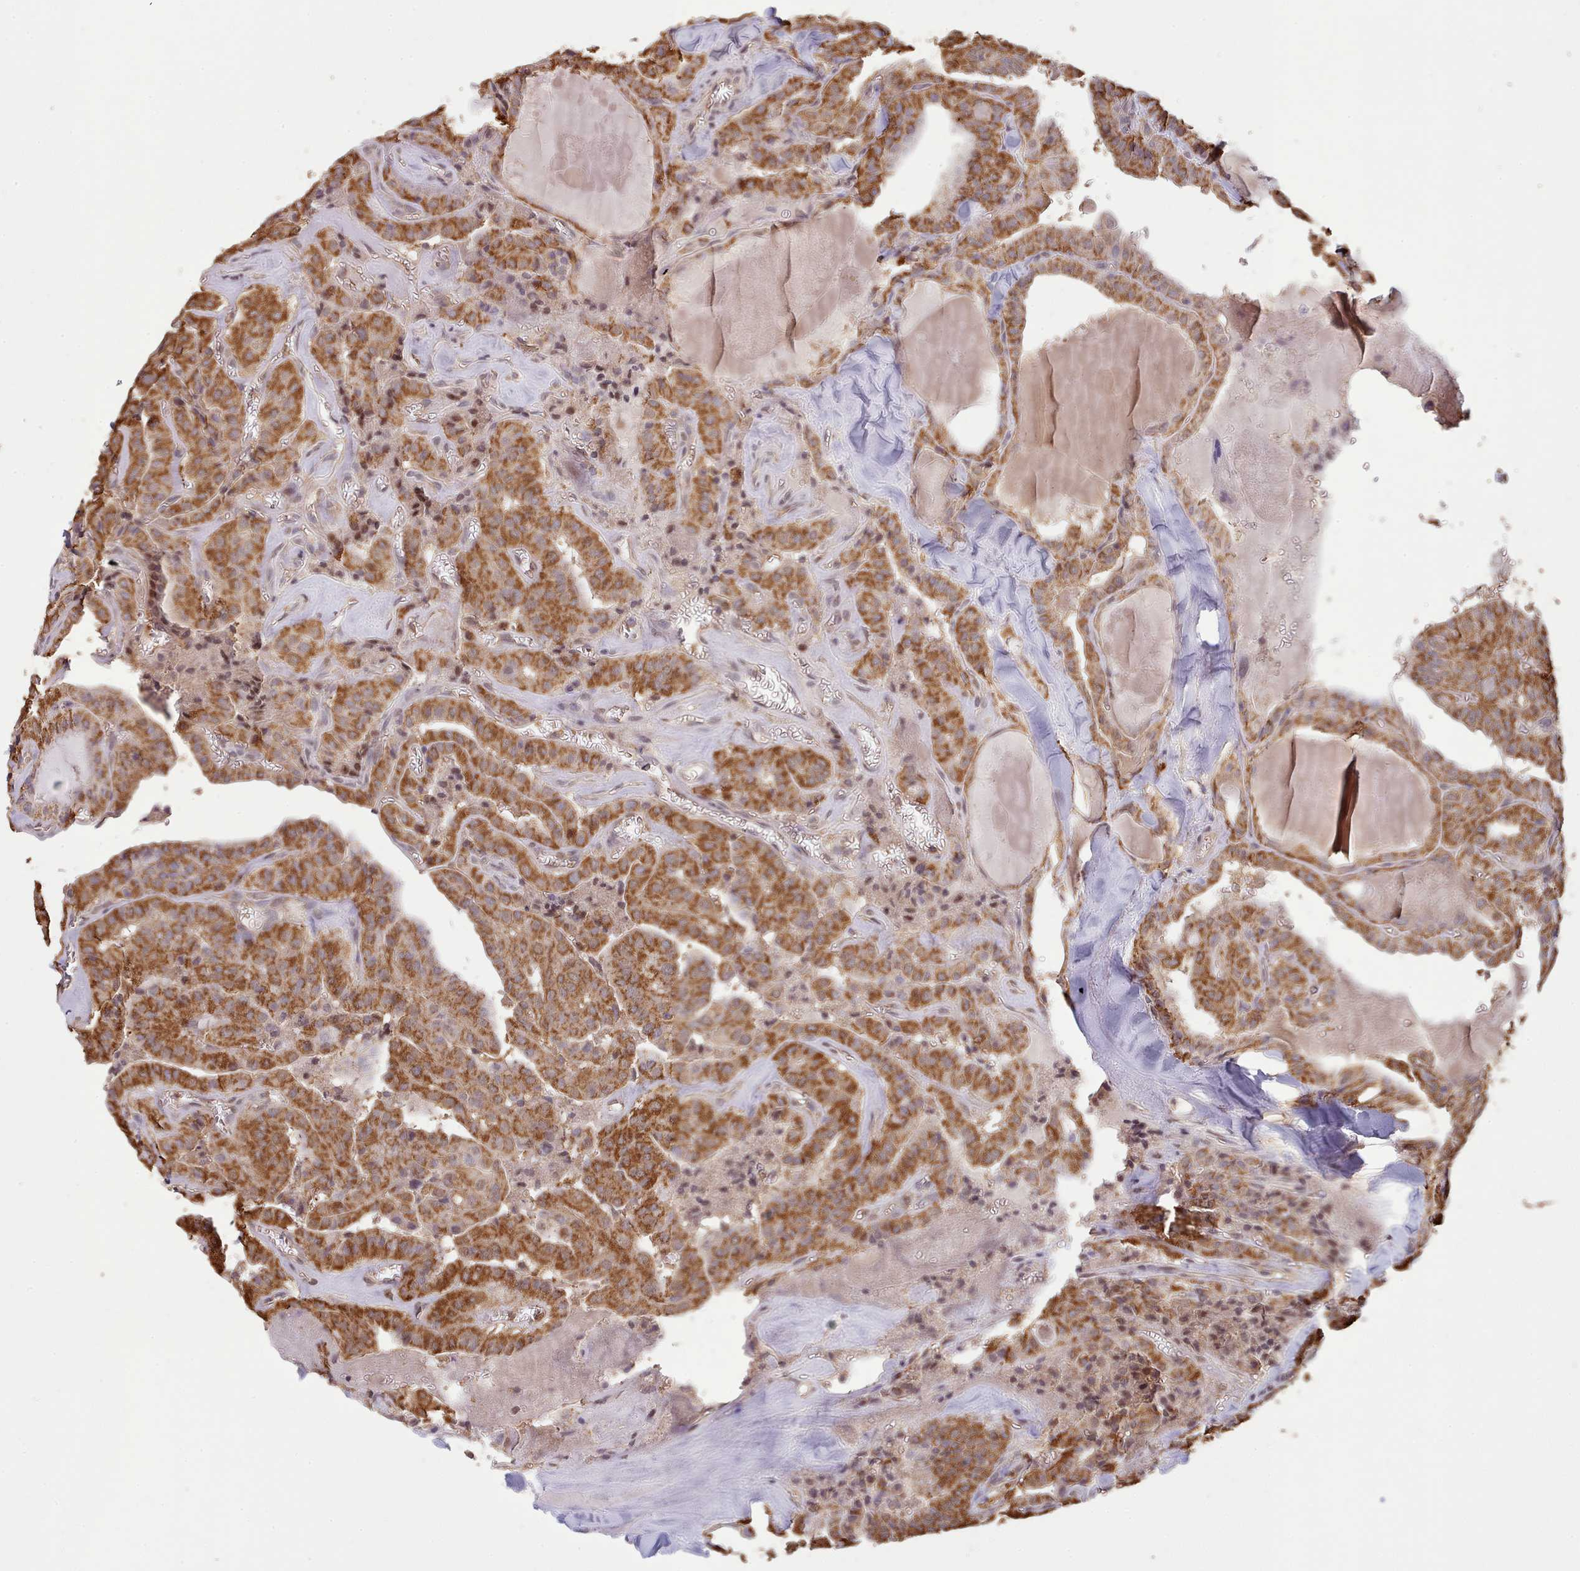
{"staining": {"intensity": "strong", "quantity": ">75%", "location": "cytoplasmic/membranous"}, "tissue": "thyroid cancer", "cell_type": "Tumor cells", "image_type": "cancer", "snomed": [{"axis": "morphology", "description": "Papillary adenocarcinoma, NOS"}, {"axis": "topography", "description": "Thyroid gland"}], "caption": "Thyroid cancer stained with IHC reveals strong cytoplasmic/membranous positivity in approximately >75% of tumor cells. Using DAB (brown) and hematoxylin (blue) stains, captured at high magnification using brightfield microscopy.", "gene": "METRN", "patient": {"sex": "male", "age": 52}}